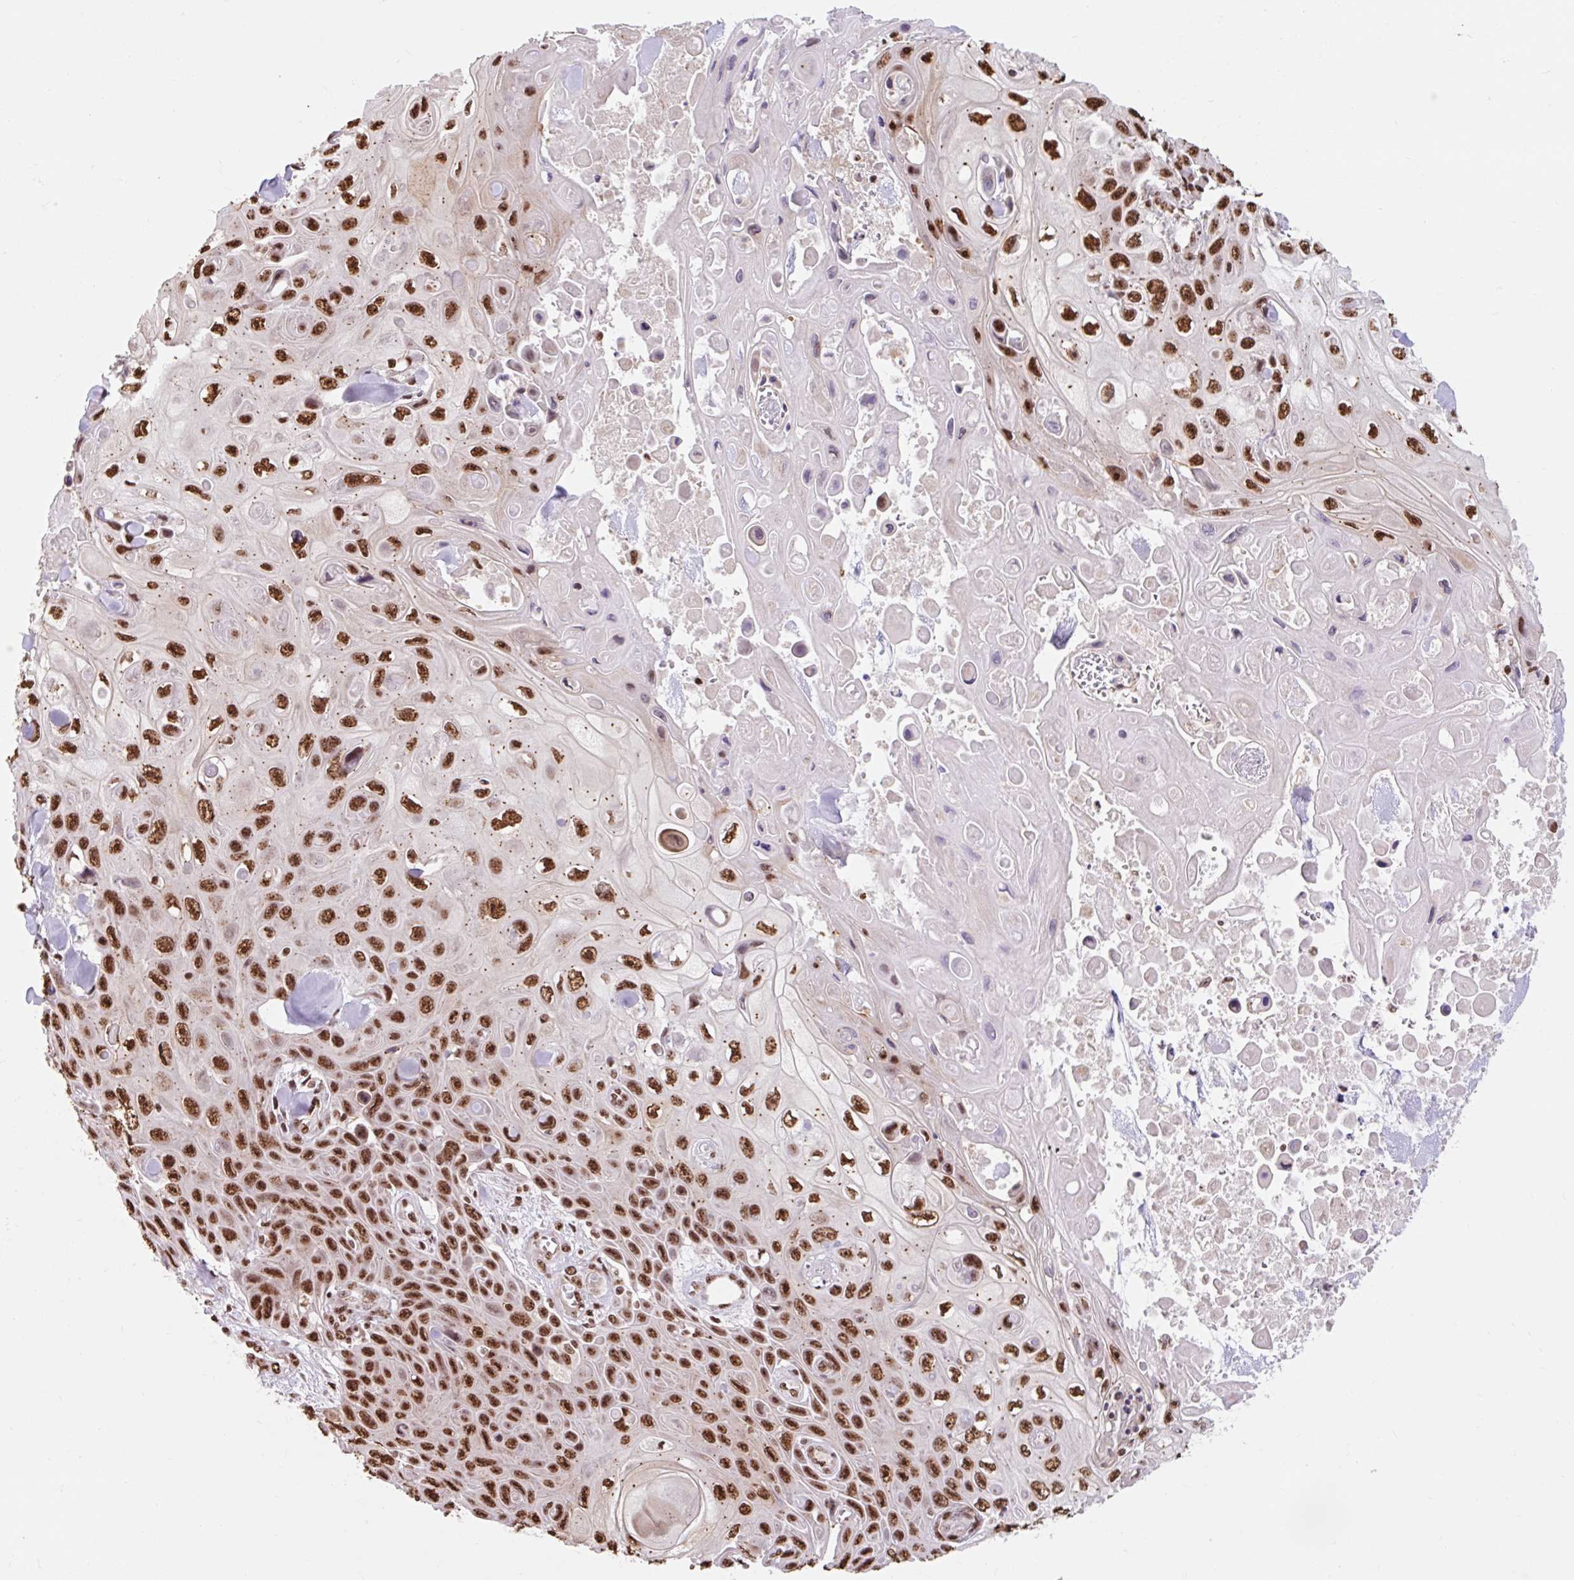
{"staining": {"intensity": "strong", "quantity": ">75%", "location": "nuclear"}, "tissue": "skin cancer", "cell_type": "Tumor cells", "image_type": "cancer", "snomed": [{"axis": "morphology", "description": "Squamous cell carcinoma, NOS"}, {"axis": "topography", "description": "Skin"}], "caption": "The immunohistochemical stain highlights strong nuclear expression in tumor cells of skin cancer (squamous cell carcinoma) tissue.", "gene": "BICRA", "patient": {"sex": "male", "age": 82}}